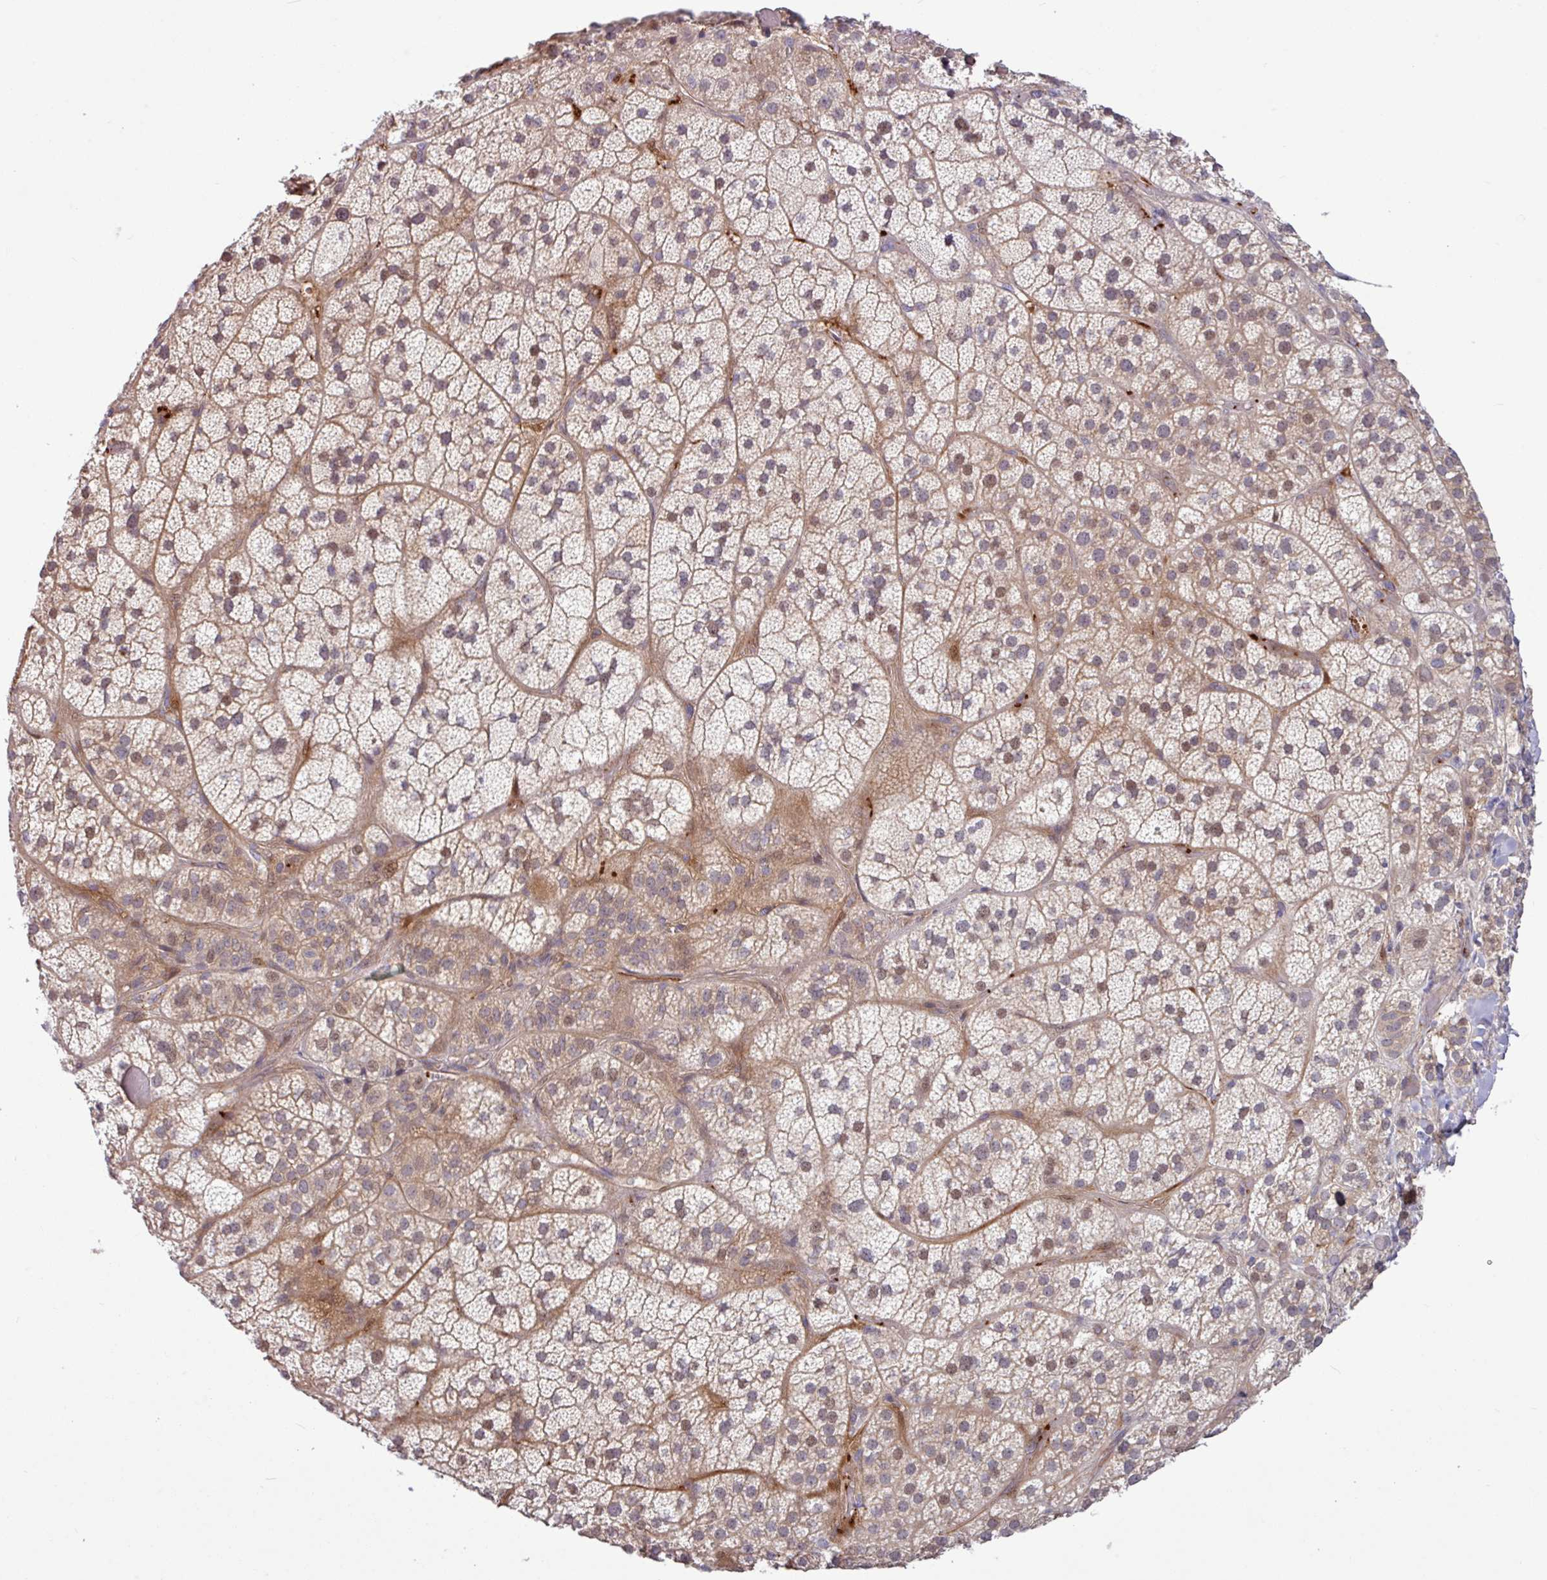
{"staining": {"intensity": "weak", "quantity": "25%-75%", "location": "cytoplasmic/membranous,nuclear"}, "tissue": "adrenal gland", "cell_type": "Glandular cells", "image_type": "normal", "snomed": [{"axis": "morphology", "description": "Normal tissue, NOS"}, {"axis": "topography", "description": "Adrenal gland"}], "caption": "Adrenal gland stained with a brown dye reveals weak cytoplasmic/membranous,nuclear positive positivity in approximately 25%-75% of glandular cells.", "gene": "B4GALNT4", "patient": {"sex": "male", "age": 57}}